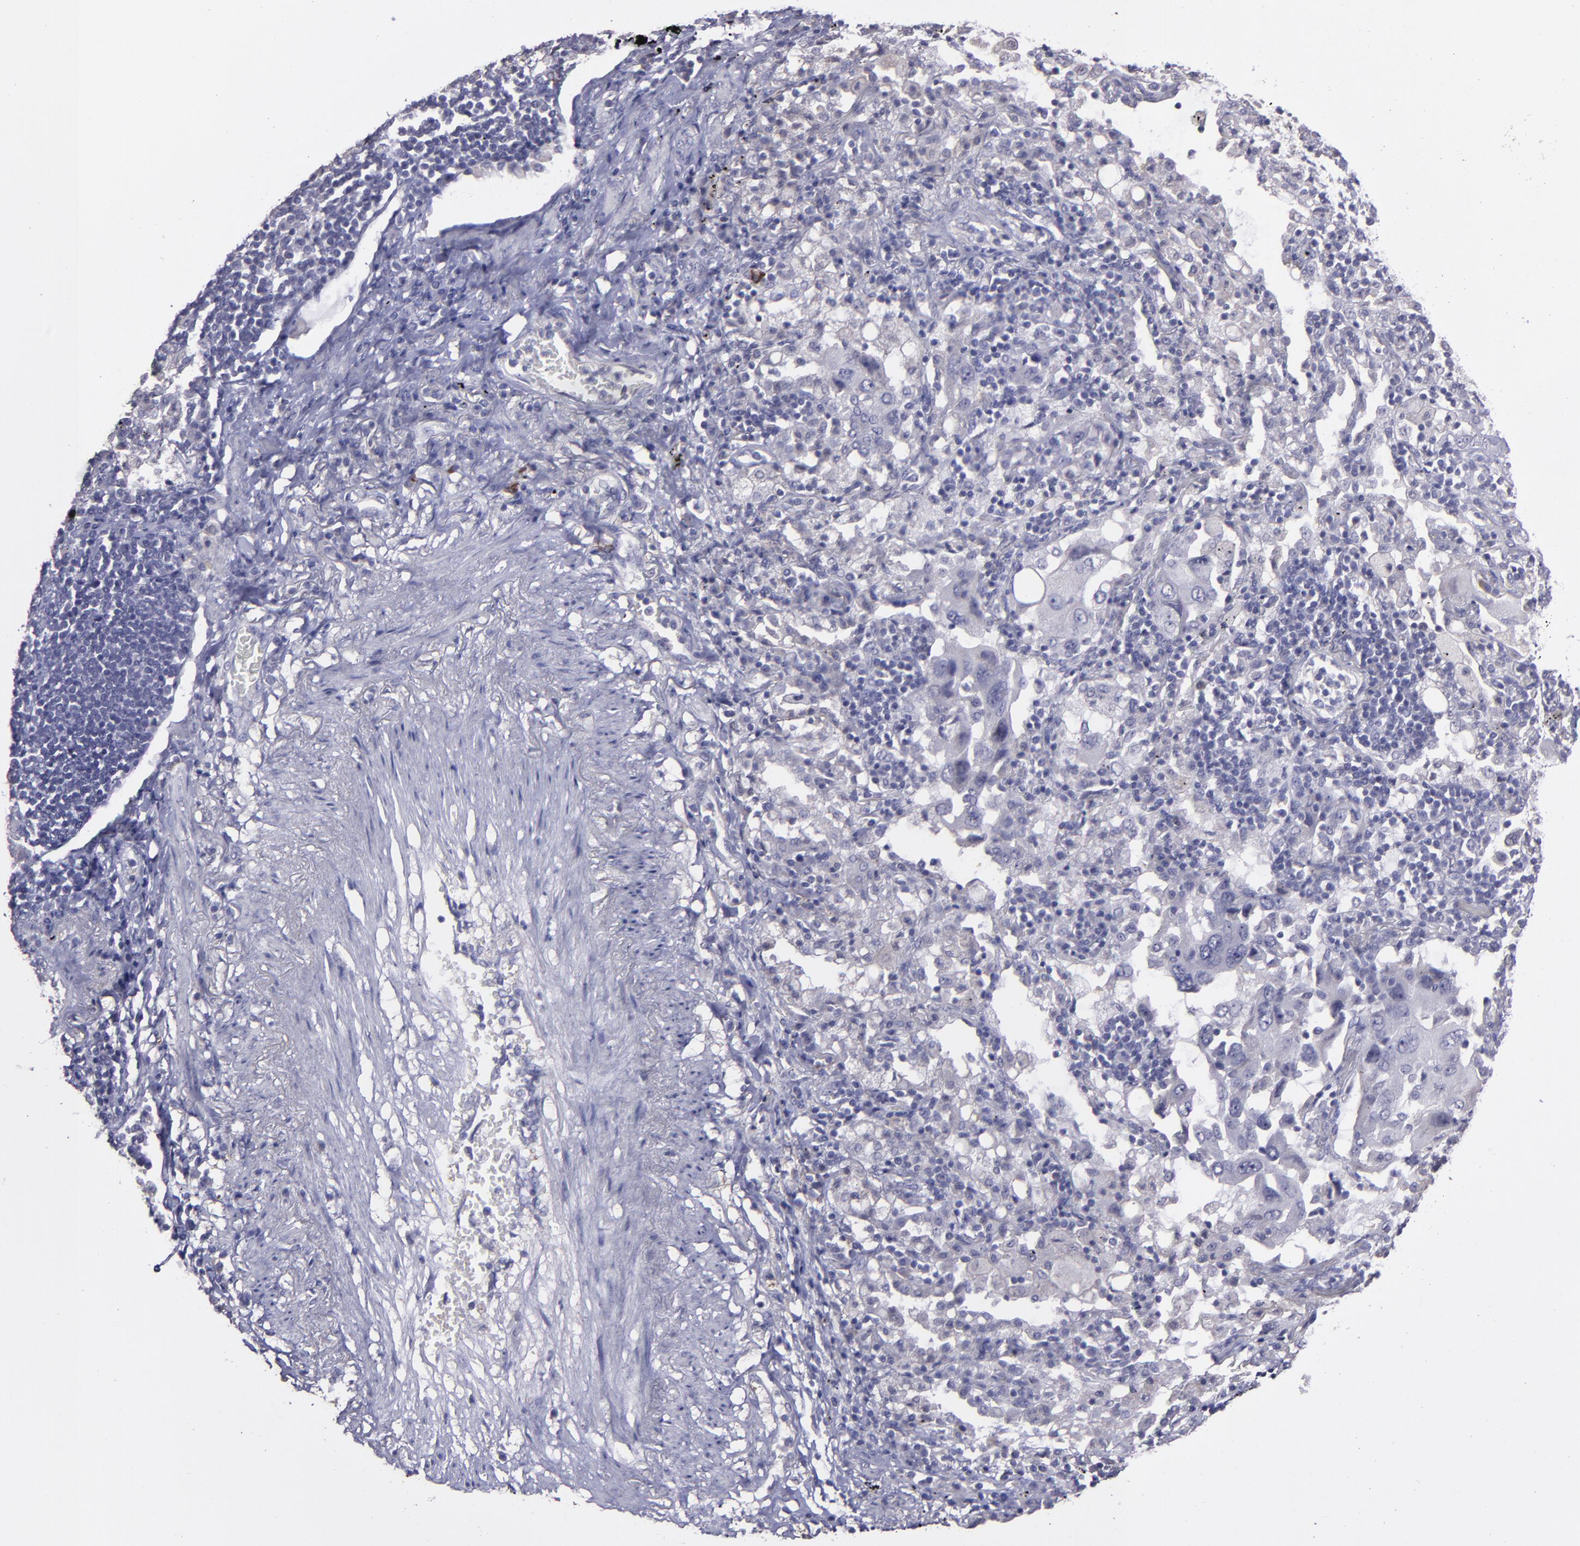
{"staining": {"intensity": "negative", "quantity": "none", "location": "none"}, "tissue": "lung cancer", "cell_type": "Tumor cells", "image_type": "cancer", "snomed": [{"axis": "morphology", "description": "Adenocarcinoma, NOS"}, {"axis": "topography", "description": "Lung"}], "caption": "This is an immunohistochemistry photomicrograph of lung cancer. There is no expression in tumor cells.", "gene": "MASP1", "patient": {"sex": "female", "age": 65}}